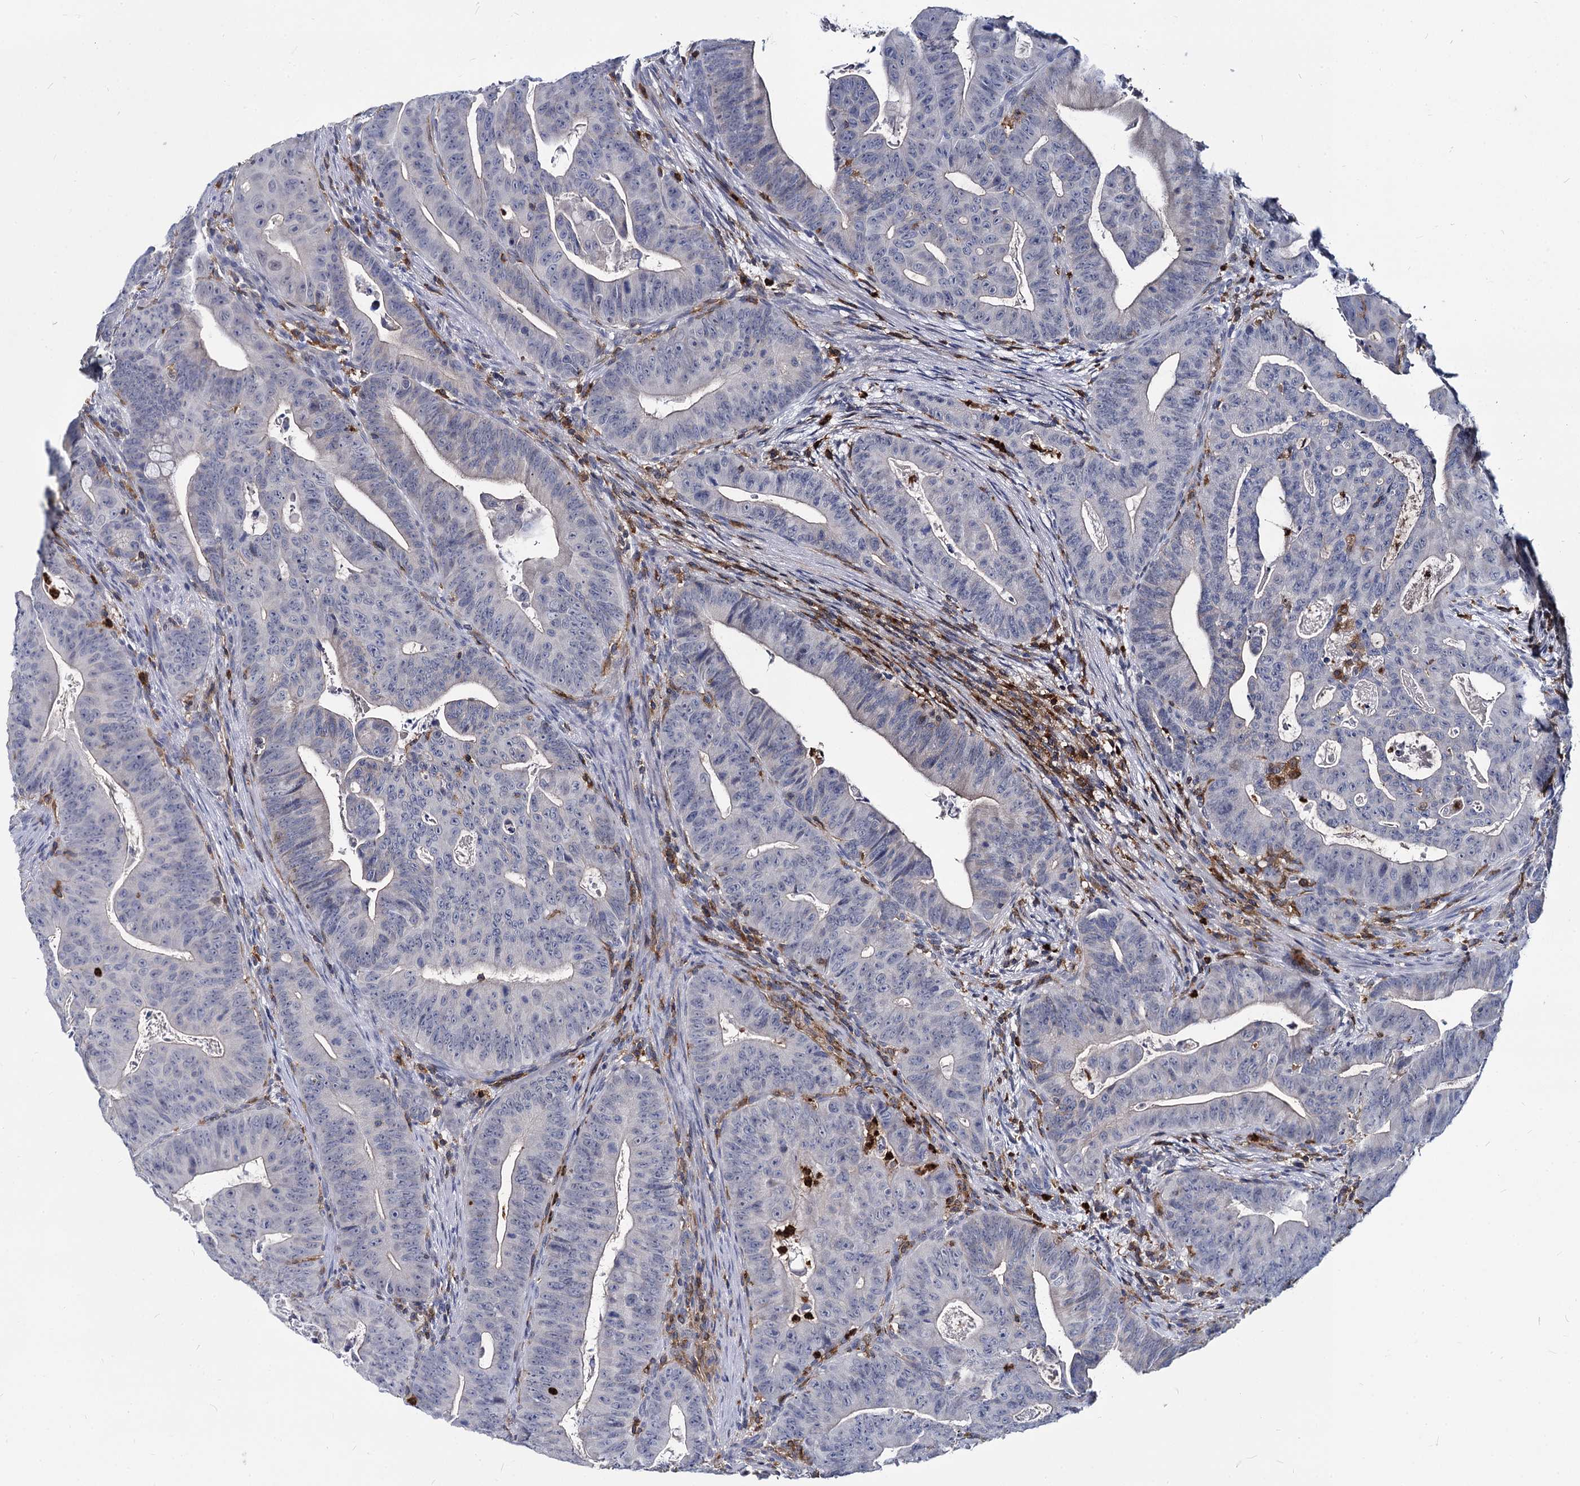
{"staining": {"intensity": "negative", "quantity": "none", "location": "none"}, "tissue": "colorectal cancer", "cell_type": "Tumor cells", "image_type": "cancer", "snomed": [{"axis": "morphology", "description": "Adenocarcinoma, NOS"}, {"axis": "topography", "description": "Rectum"}], "caption": "High power microscopy micrograph of an immunohistochemistry (IHC) micrograph of colorectal adenocarcinoma, revealing no significant expression in tumor cells.", "gene": "RHOG", "patient": {"sex": "female", "age": 75}}